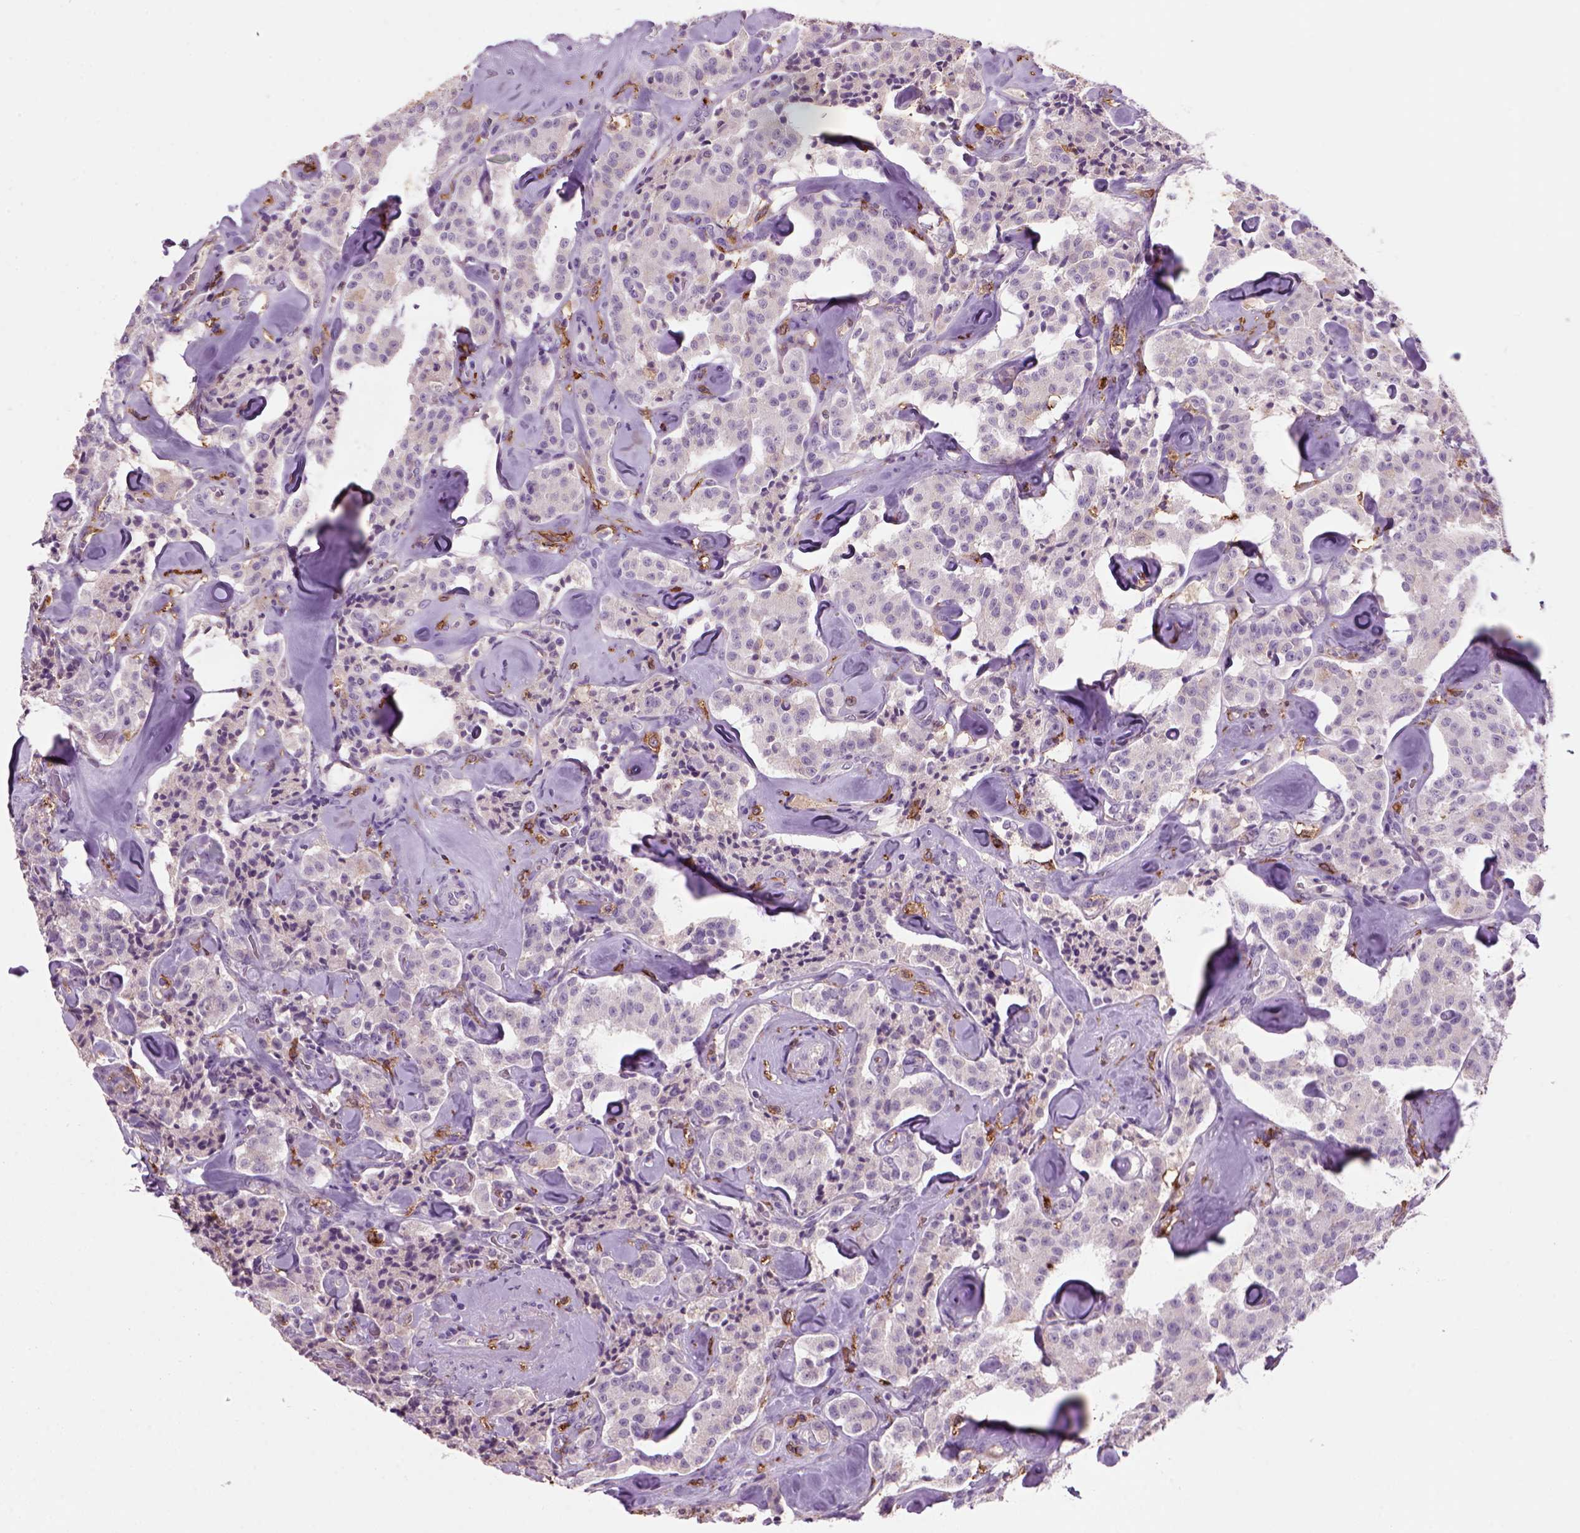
{"staining": {"intensity": "negative", "quantity": "none", "location": "none"}, "tissue": "carcinoid", "cell_type": "Tumor cells", "image_type": "cancer", "snomed": [{"axis": "morphology", "description": "Carcinoid, malignant, NOS"}, {"axis": "topography", "description": "Pancreas"}], "caption": "Carcinoid stained for a protein using immunohistochemistry (IHC) reveals no staining tumor cells.", "gene": "CD14", "patient": {"sex": "male", "age": 41}}